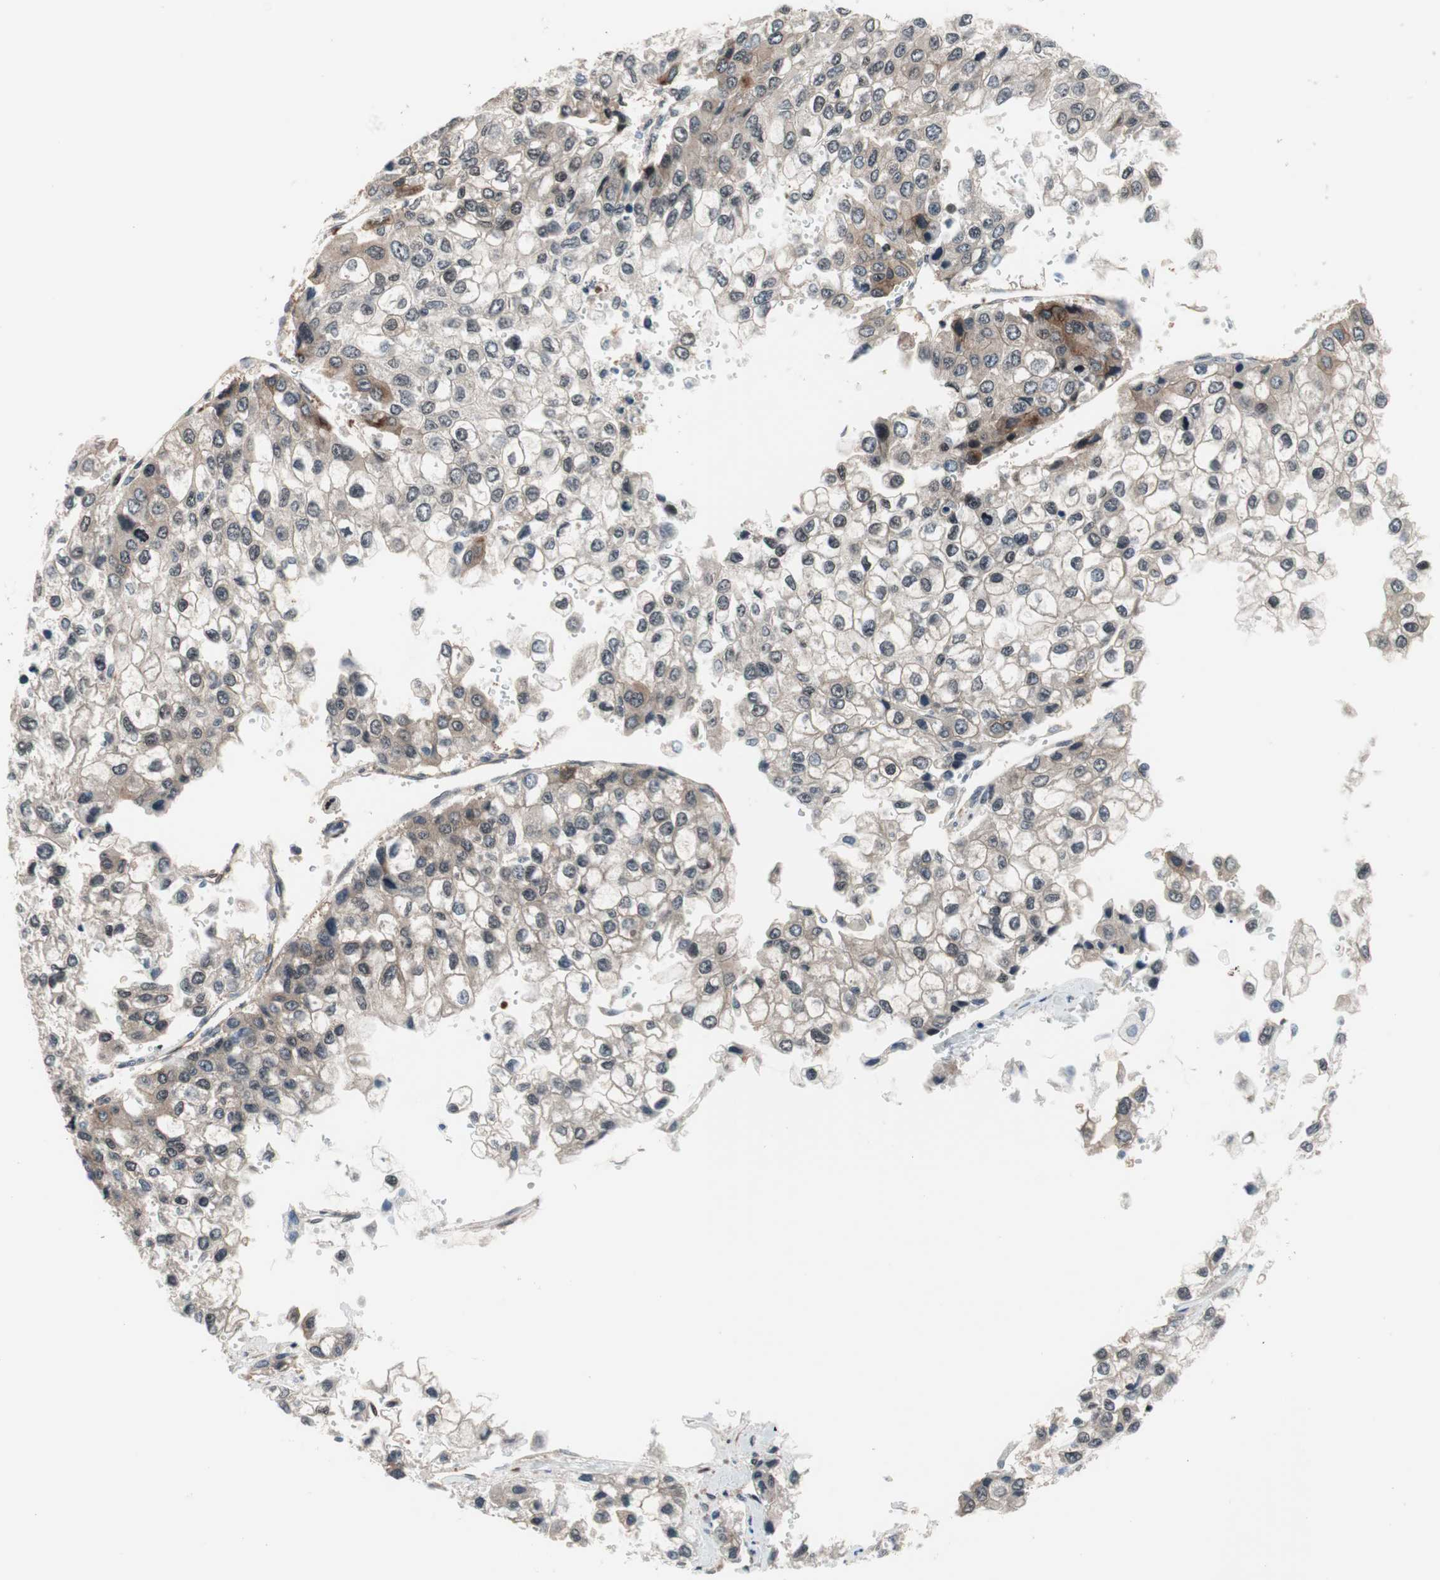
{"staining": {"intensity": "moderate", "quantity": "<25%", "location": "cytoplasmic/membranous"}, "tissue": "liver cancer", "cell_type": "Tumor cells", "image_type": "cancer", "snomed": [{"axis": "morphology", "description": "Carcinoma, Hepatocellular, NOS"}, {"axis": "topography", "description": "Liver"}], "caption": "Hepatocellular carcinoma (liver) was stained to show a protein in brown. There is low levels of moderate cytoplasmic/membranous expression in approximately <25% of tumor cells. Immunohistochemistry stains the protein in brown and the nuclei are stained blue.", "gene": "ZNF512B", "patient": {"sex": "female", "age": 66}}